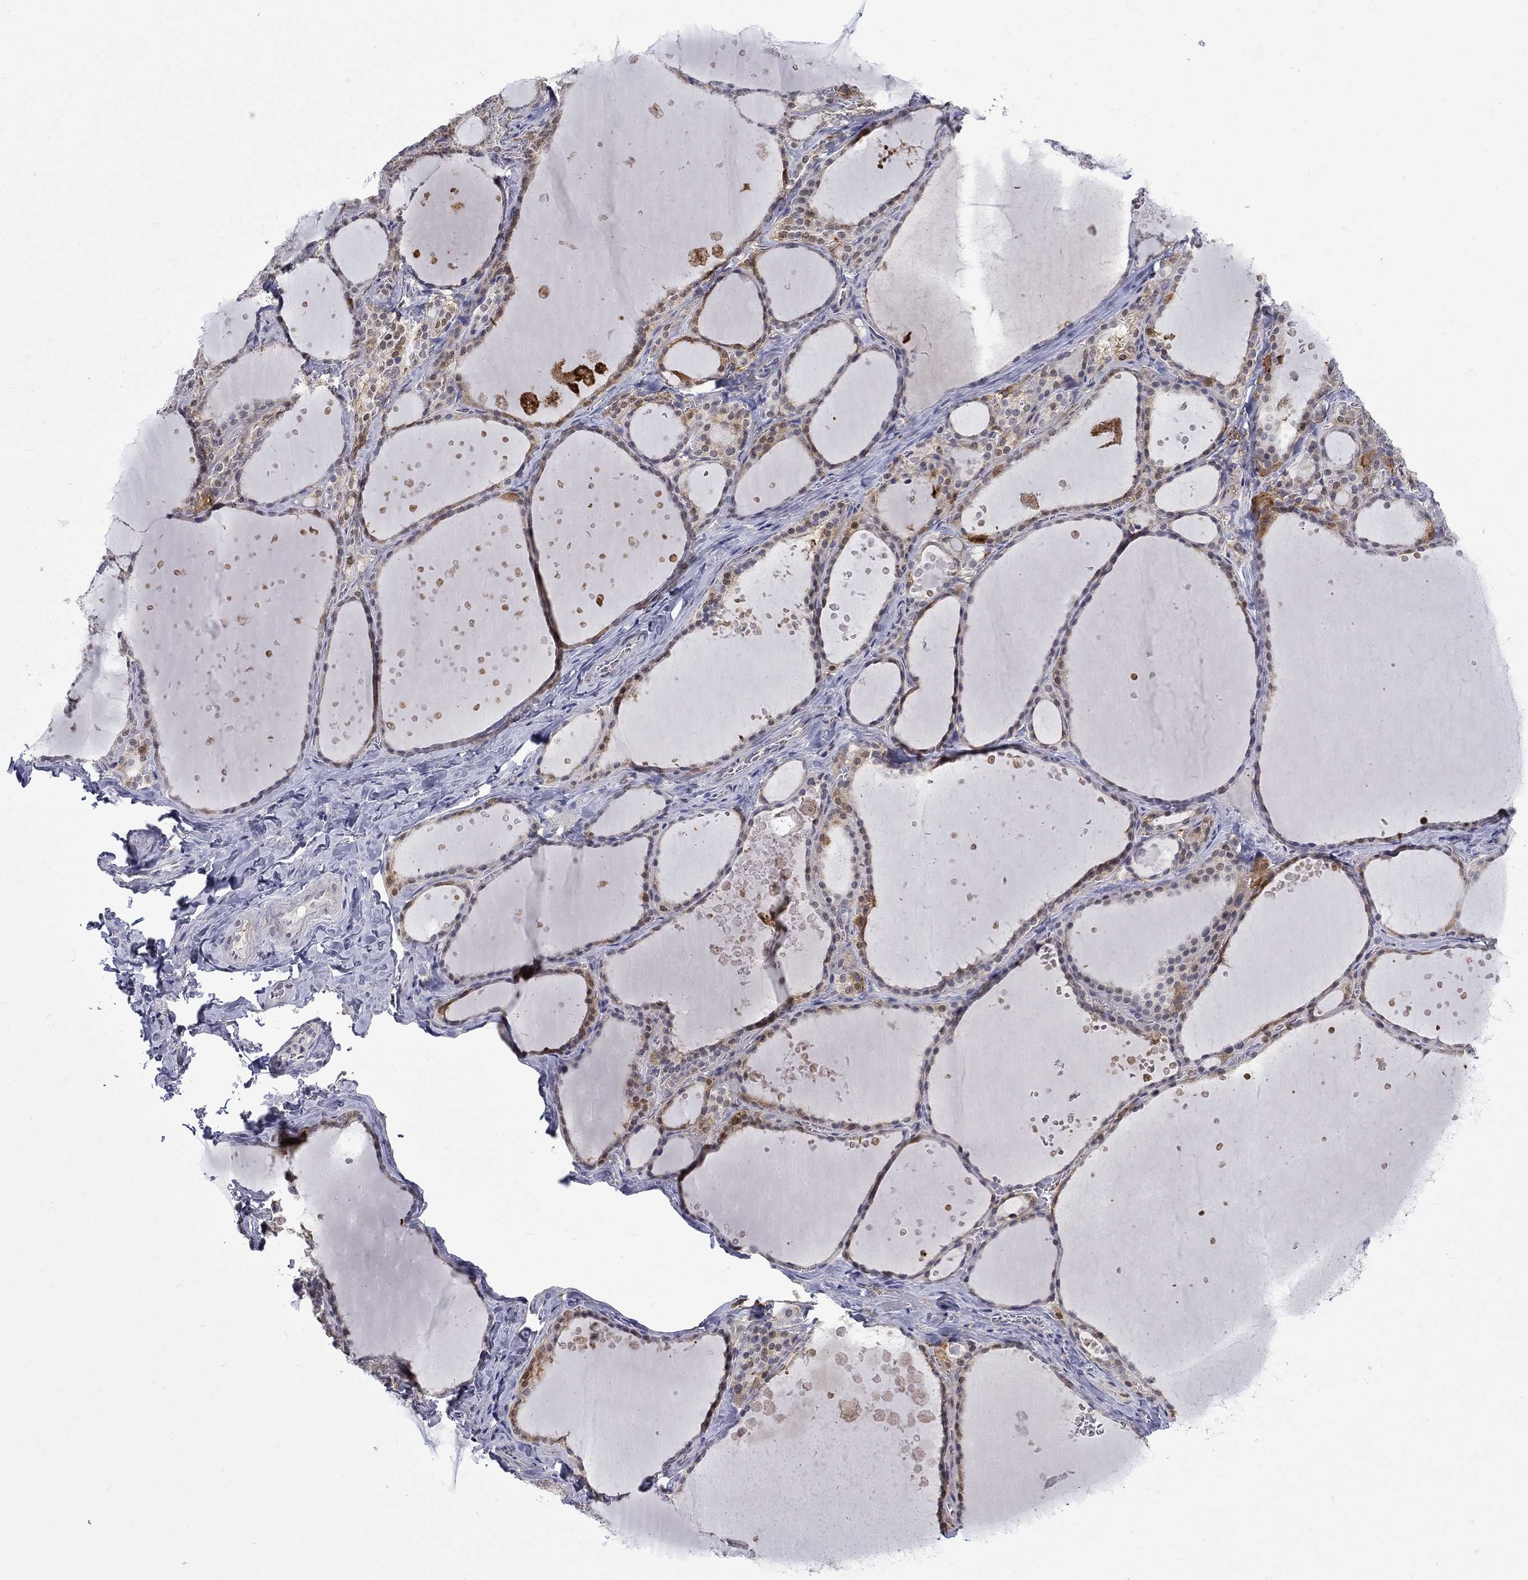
{"staining": {"intensity": "strong", "quantity": "<25%", "location": "cytoplasmic/membranous"}, "tissue": "thyroid gland", "cell_type": "Glandular cells", "image_type": "normal", "snomed": [{"axis": "morphology", "description": "Normal tissue, NOS"}, {"axis": "topography", "description": "Thyroid gland"}], "caption": "Strong cytoplasmic/membranous staining is identified in about <25% of glandular cells in unremarkable thyroid gland.", "gene": "PCBP2", "patient": {"sex": "male", "age": 63}}